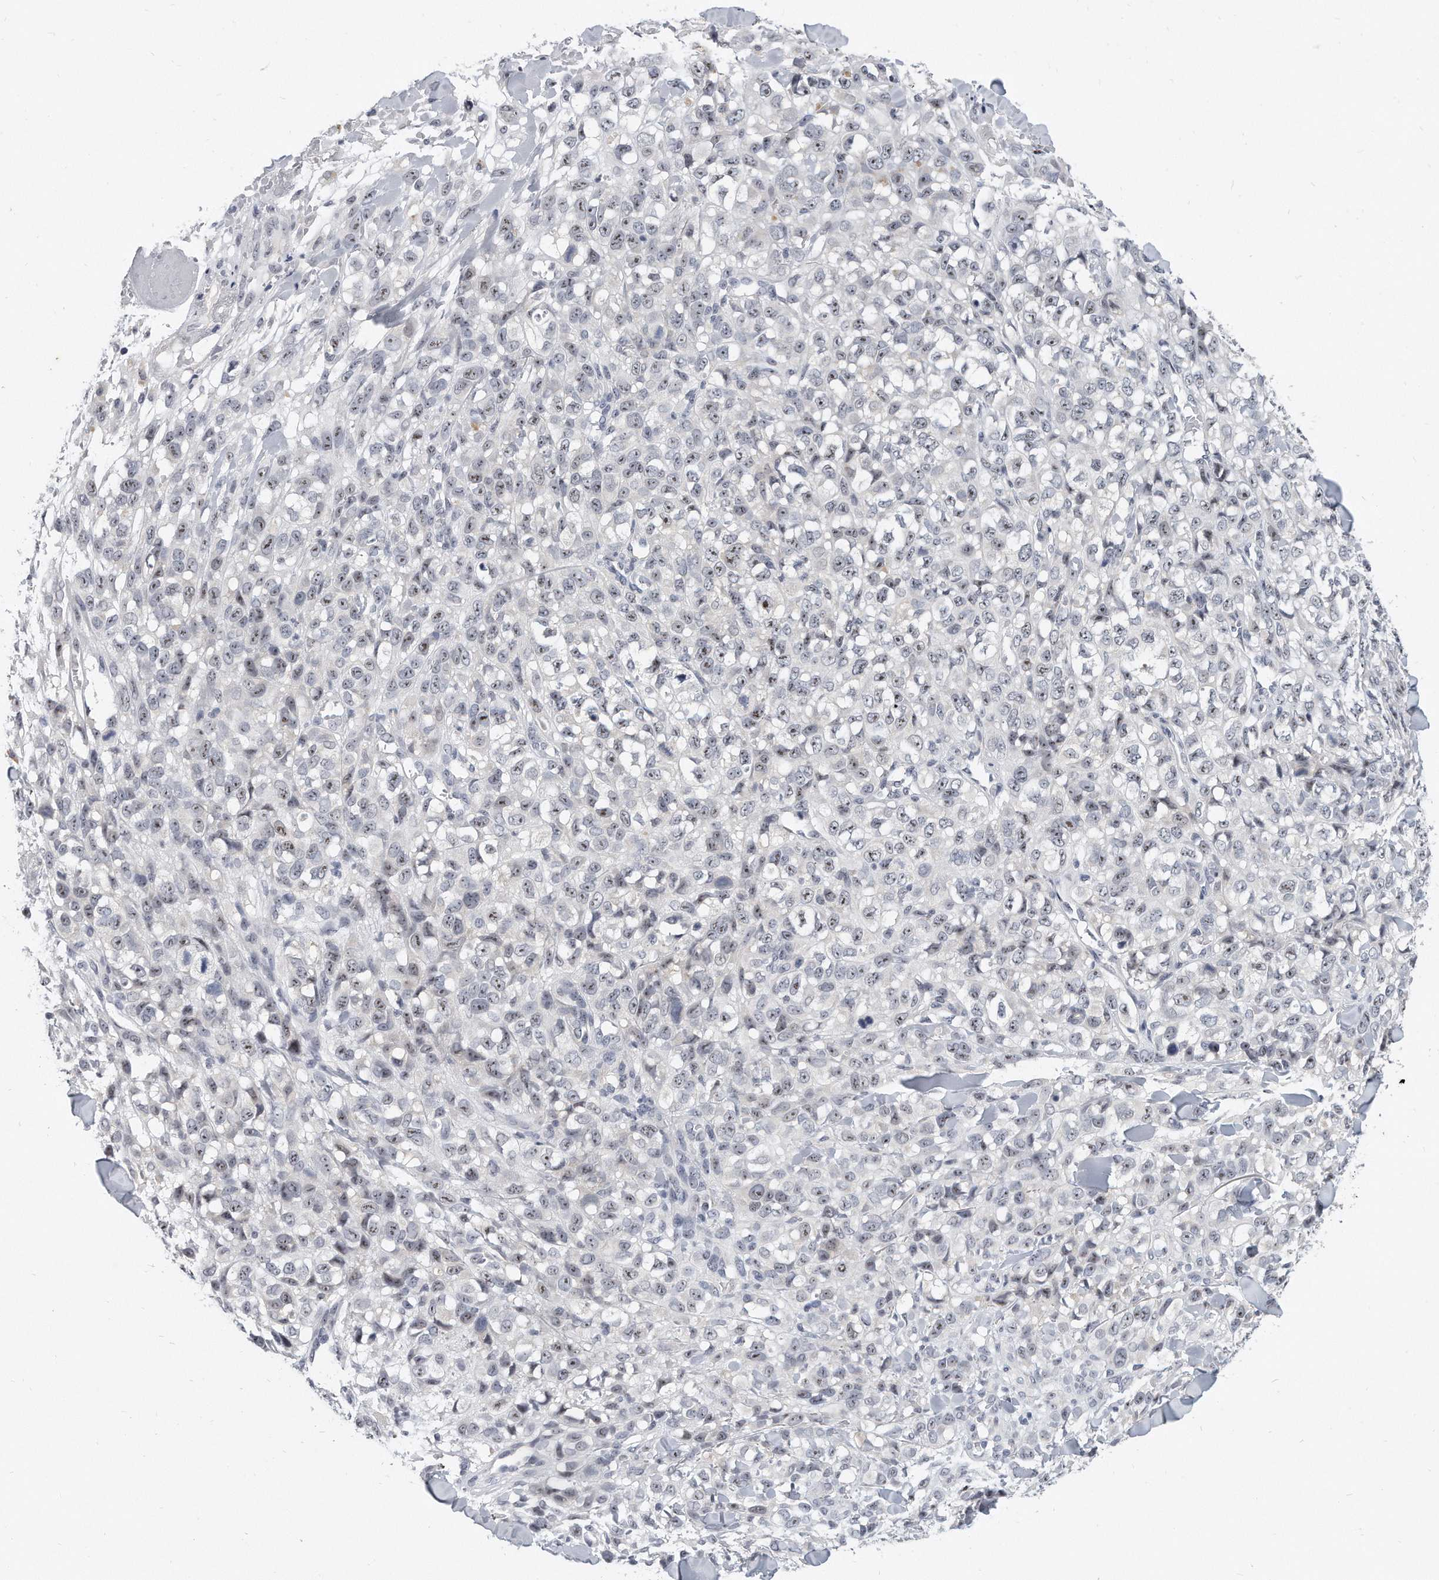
{"staining": {"intensity": "weak", "quantity": ">75%", "location": "nuclear"}, "tissue": "melanoma", "cell_type": "Tumor cells", "image_type": "cancer", "snomed": [{"axis": "morphology", "description": "Malignant melanoma, Metastatic site"}, {"axis": "topography", "description": "Skin"}], "caption": "A micrograph of human melanoma stained for a protein shows weak nuclear brown staining in tumor cells.", "gene": "TFCP2L1", "patient": {"sex": "female", "age": 72}}